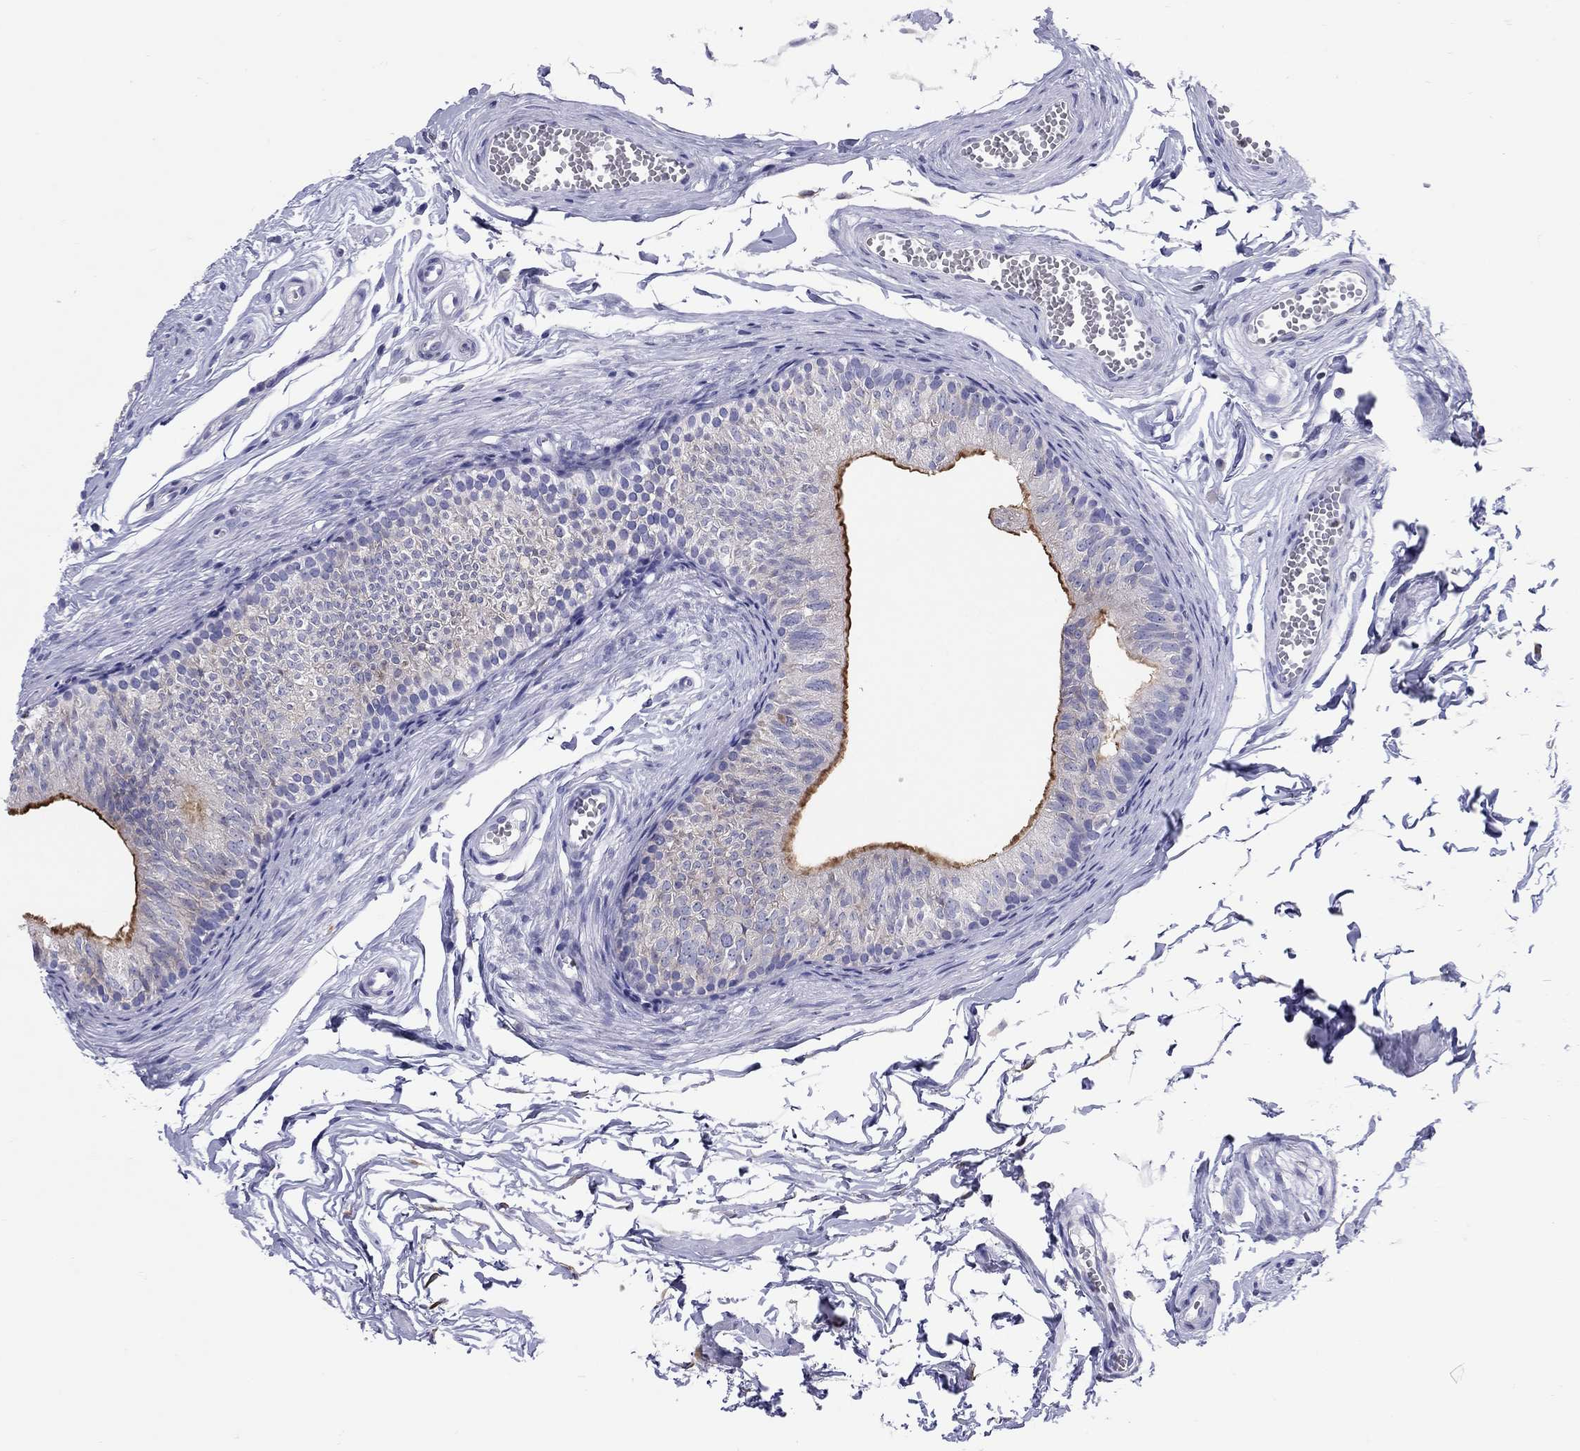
{"staining": {"intensity": "strong", "quantity": ">75%", "location": "cytoplasmic/membranous"}, "tissue": "epididymis", "cell_type": "Glandular cells", "image_type": "normal", "snomed": [{"axis": "morphology", "description": "Normal tissue, NOS"}, {"axis": "topography", "description": "Epididymis"}], "caption": "Protein staining of unremarkable epididymis shows strong cytoplasmic/membranous expression in approximately >75% of glandular cells. The staining was performed using DAB (3,3'-diaminobenzidine), with brown indicating positive protein expression. Nuclei are stained blue with hematoxylin.", "gene": "SLC46A2", "patient": {"sex": "male", "age": 22}}